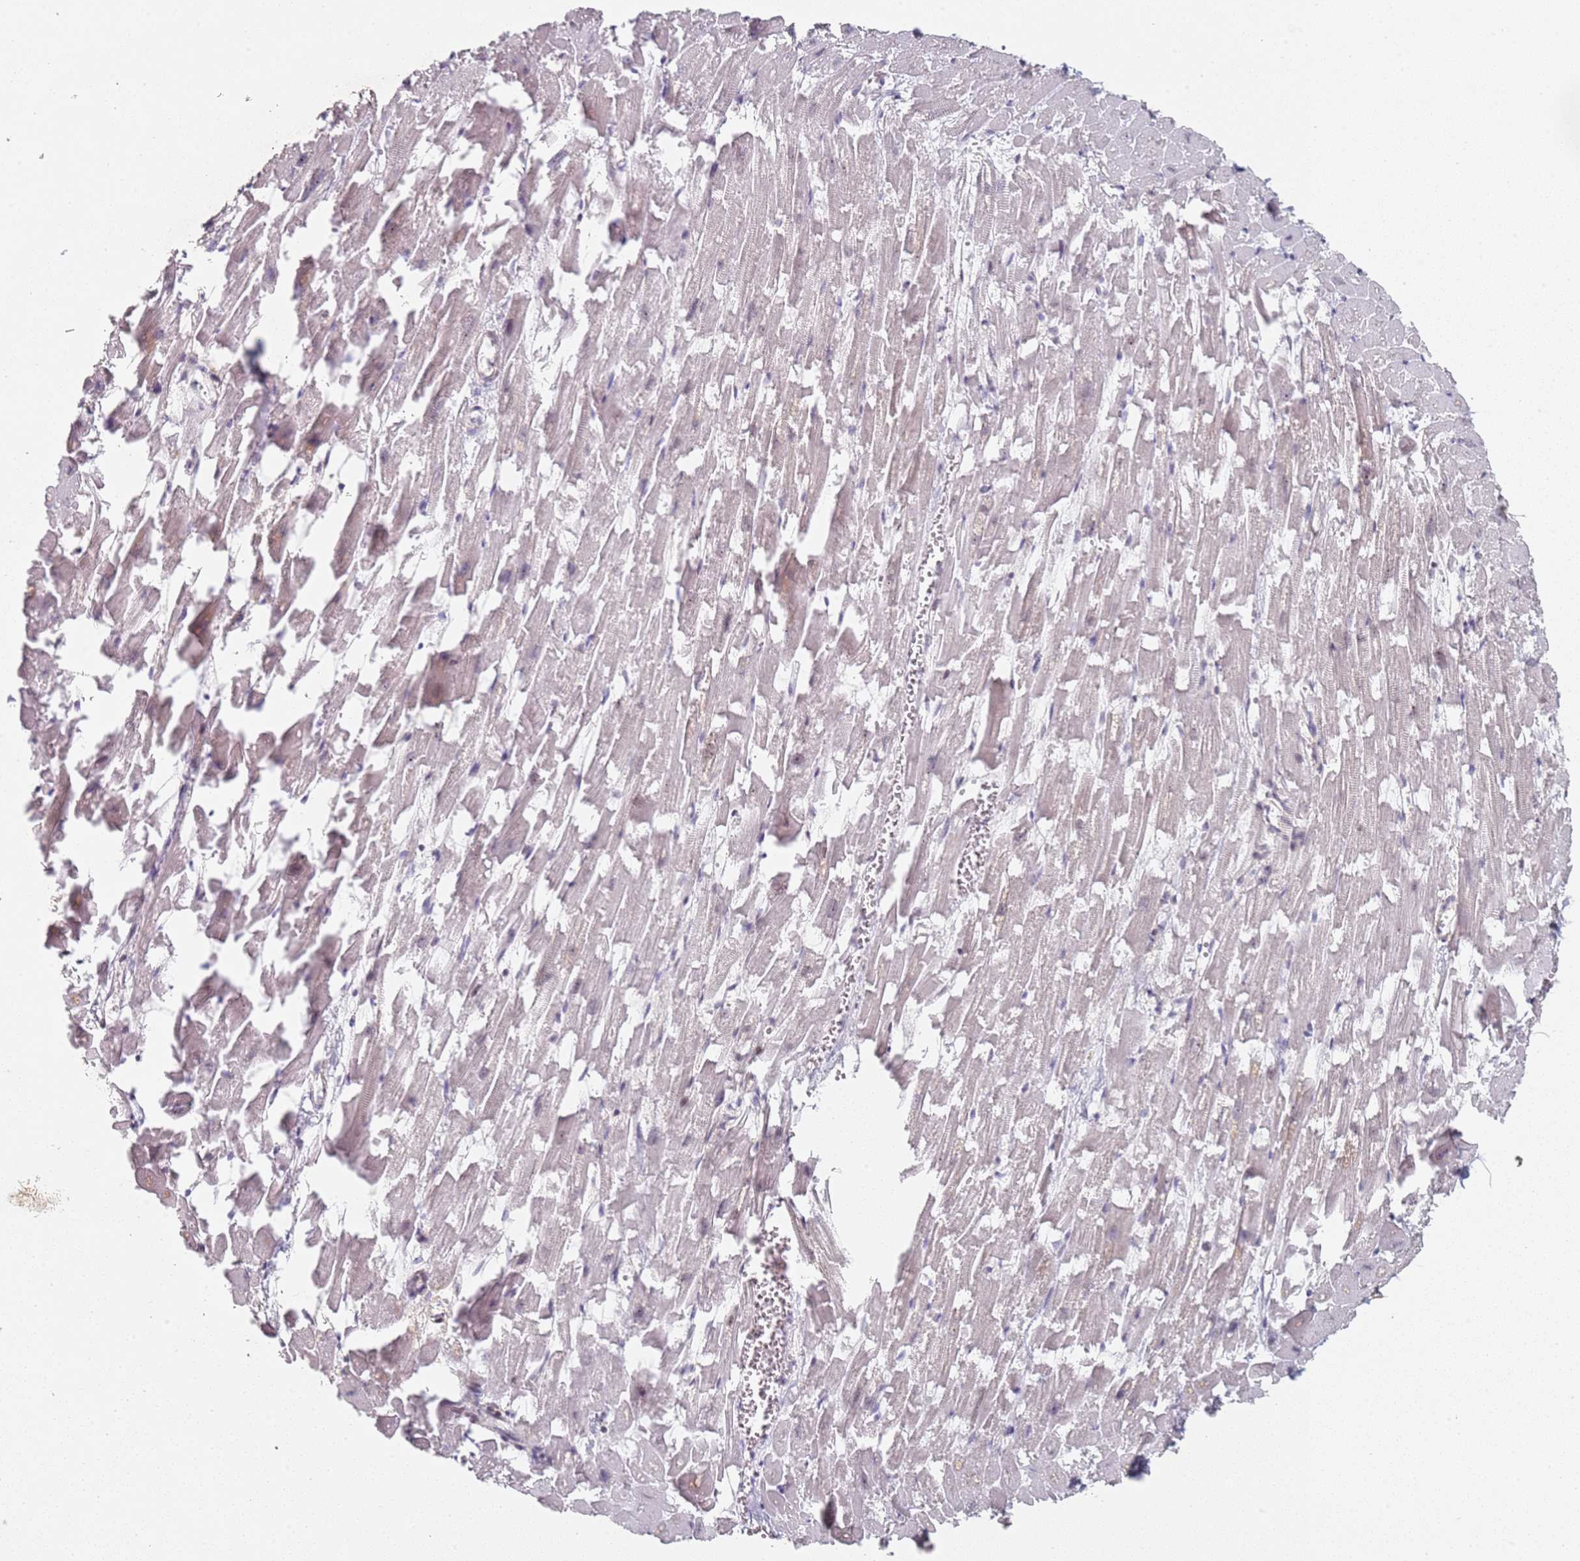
{"staining": {"intensity": "weak", "quantity": ">75%", "location": "nuclear"}, "tissue": "heart muscle", "cell_type": "Cardiomyocytes", "image_type": "normal", "snomed": [{"axis": "morphology", "description": "Normal tissue, NOS"}, {"axis": "topography", "description": "Heart"}], "caption": "A brown stain labels weak nuclear staining of a protein in cardiomyocytes of benign heart muscle.", "gene": "ATF6B", "patient": {"sex": "female", "age": 64}}